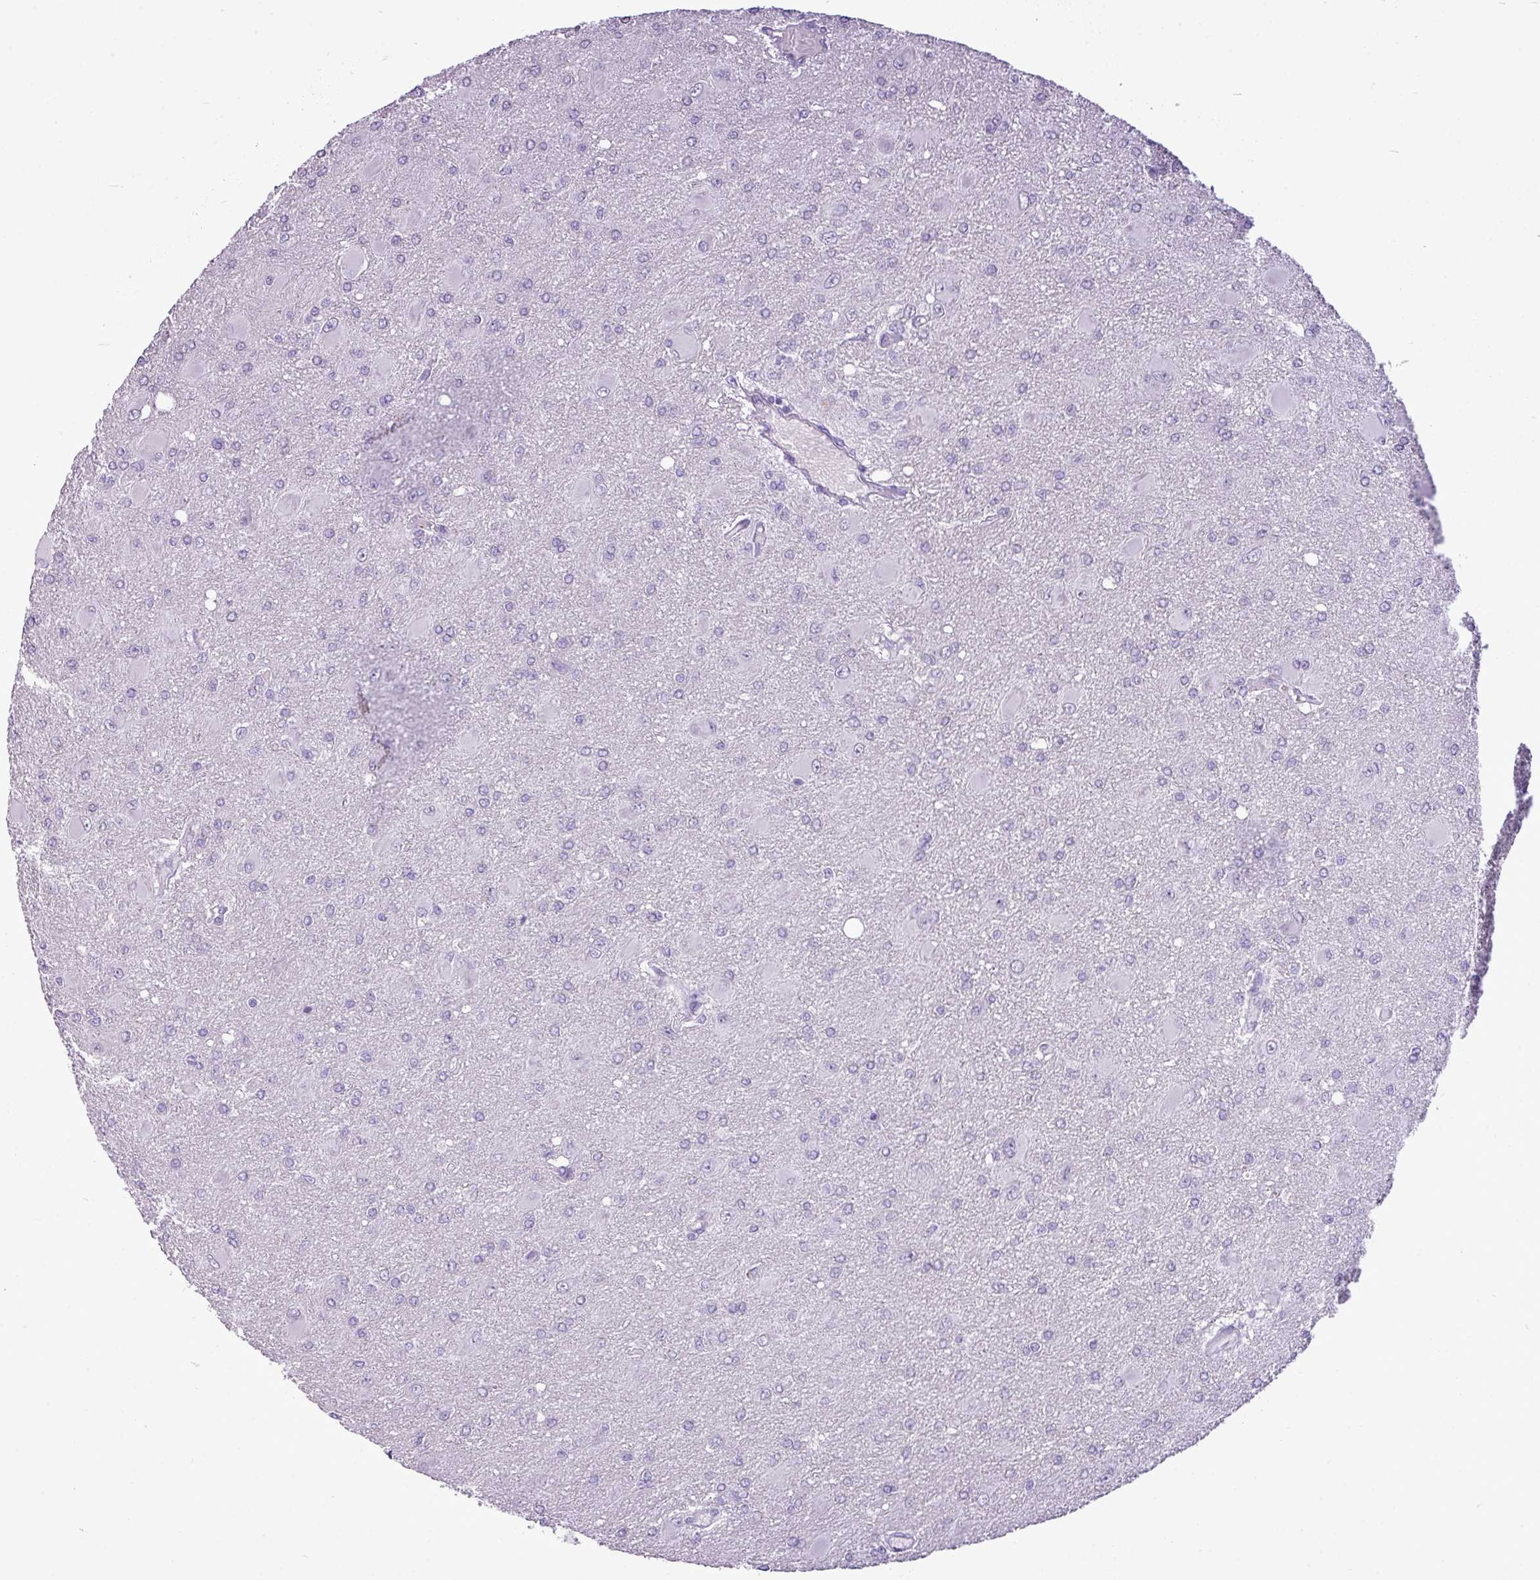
{"staining": {"intensity": "negative", "quantity": "none", "location": "none"}, "tissue": "glioma", "cell_type": "Tumor cells", "image_type": "cancer", "snomed": [{"axis": "morphology", "description": "Glioma, malignant, High grade"}, {"axis": "topography", "description": "Brain"}], "caption": "Immunohistochemistry photomicrograph of neoplastic tissue: human glioma stained with DAB (3,3'-diaminobenzidine) shows no significant protein staining in tumor cells.", "gene": "RBMXL2", "patient": {"sex": "male", "age": 67}}